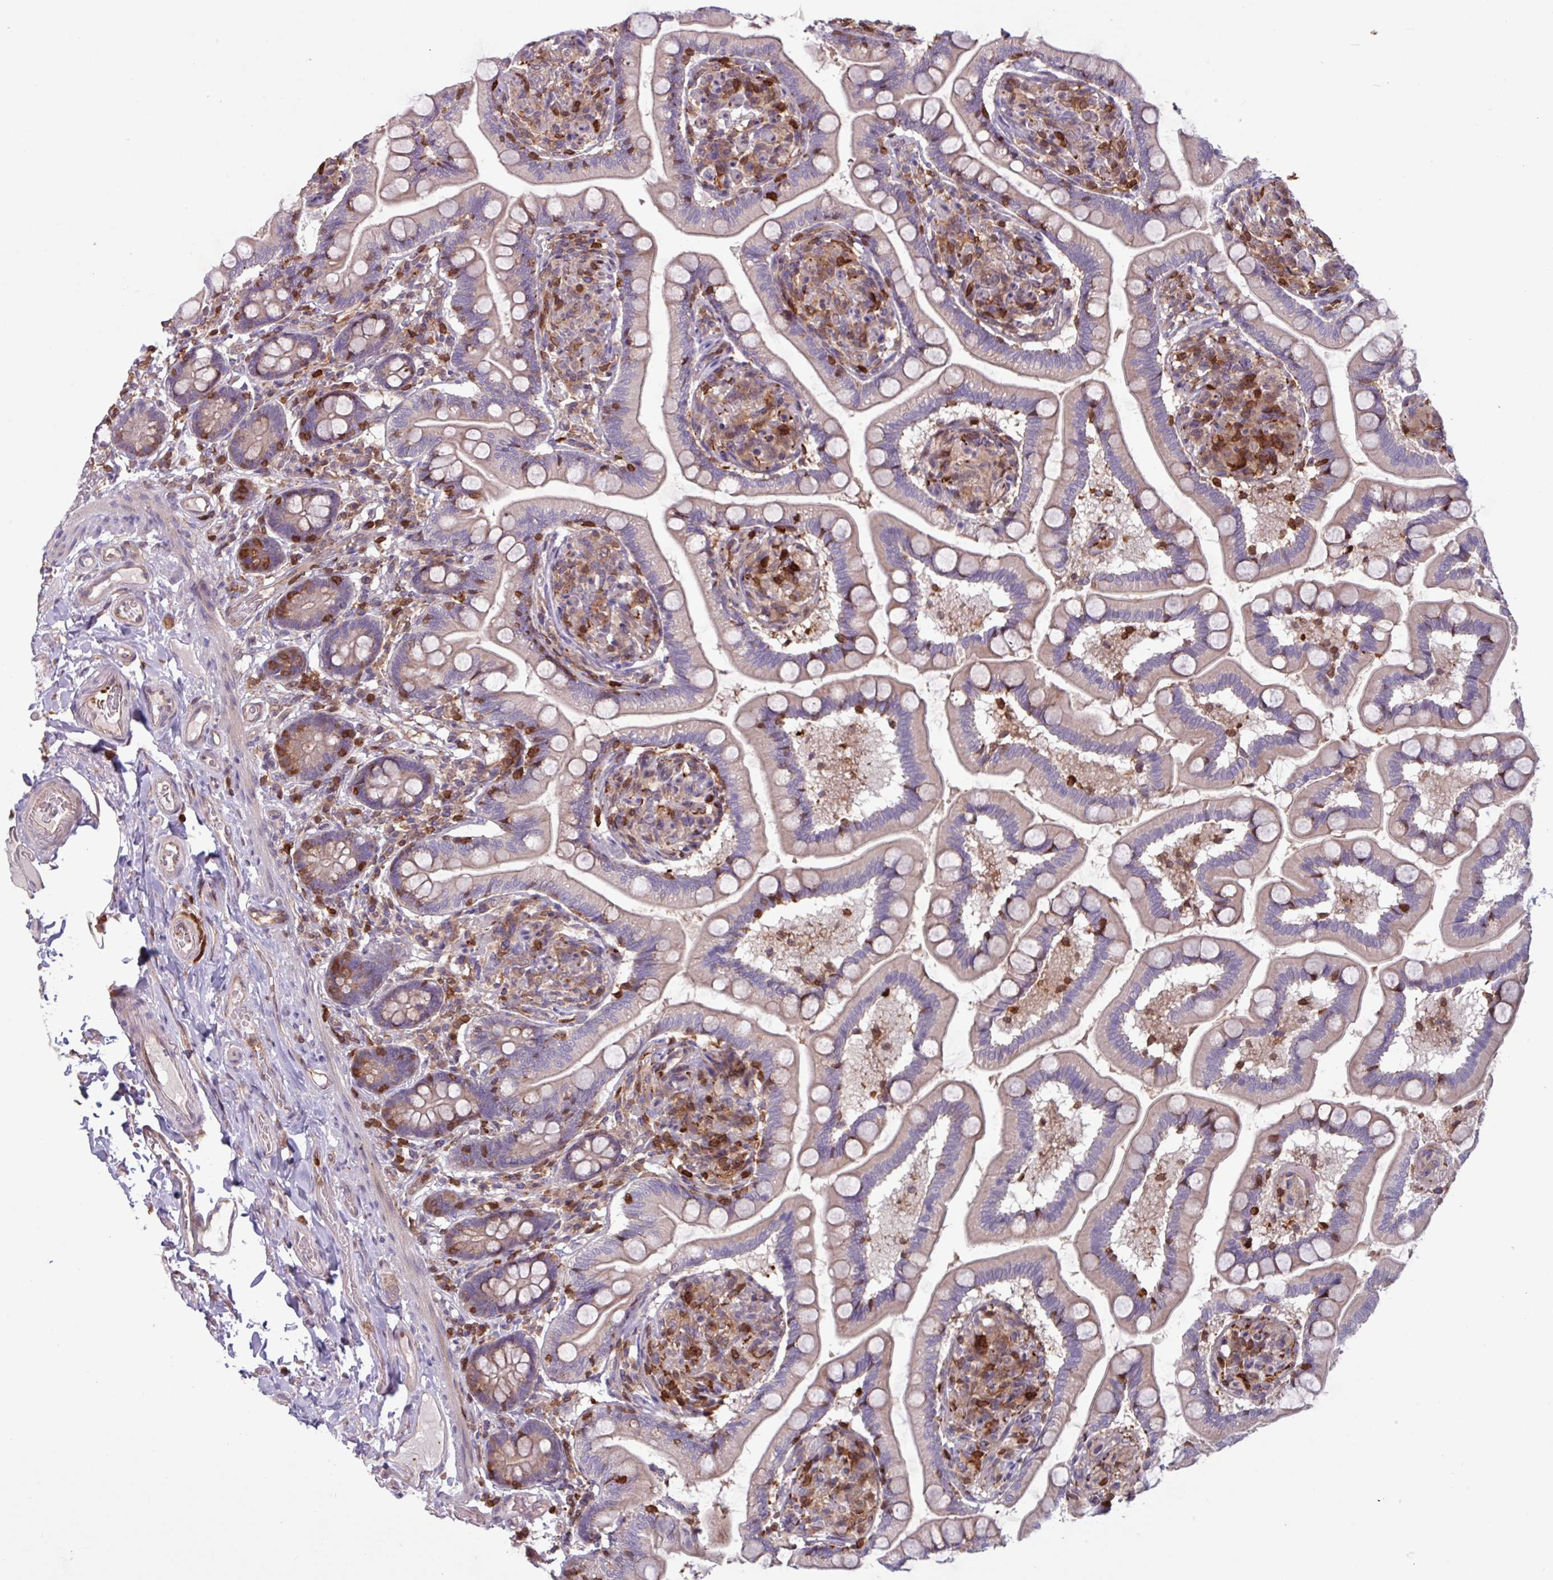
{"staining": {"intensity": "weak", "quantity": "25%-75%", "location": "cytoplasmic/membranous"}, "tissue": "small intestine", "cell_type": "Glandular cells", "image_type": "normal", "snomed": [{"axis": "morphology", "description": "Normal tissue, NOS"}, {"axis": "topography", "description": "Small intestine"}], "caption": "Glandular cells display weak cytoplasmic/membranous positivity in about 25%-75% of cells in unremarkable small intestine. The protein of interest is stained brown, and the nuclei are stained in blue (DAB (3,3'-diaminobenzidine) IHC with brightfield microscopy, high magnification).", "gene": "SEC61G", "patient": {"sex": "female", "age": 64}}